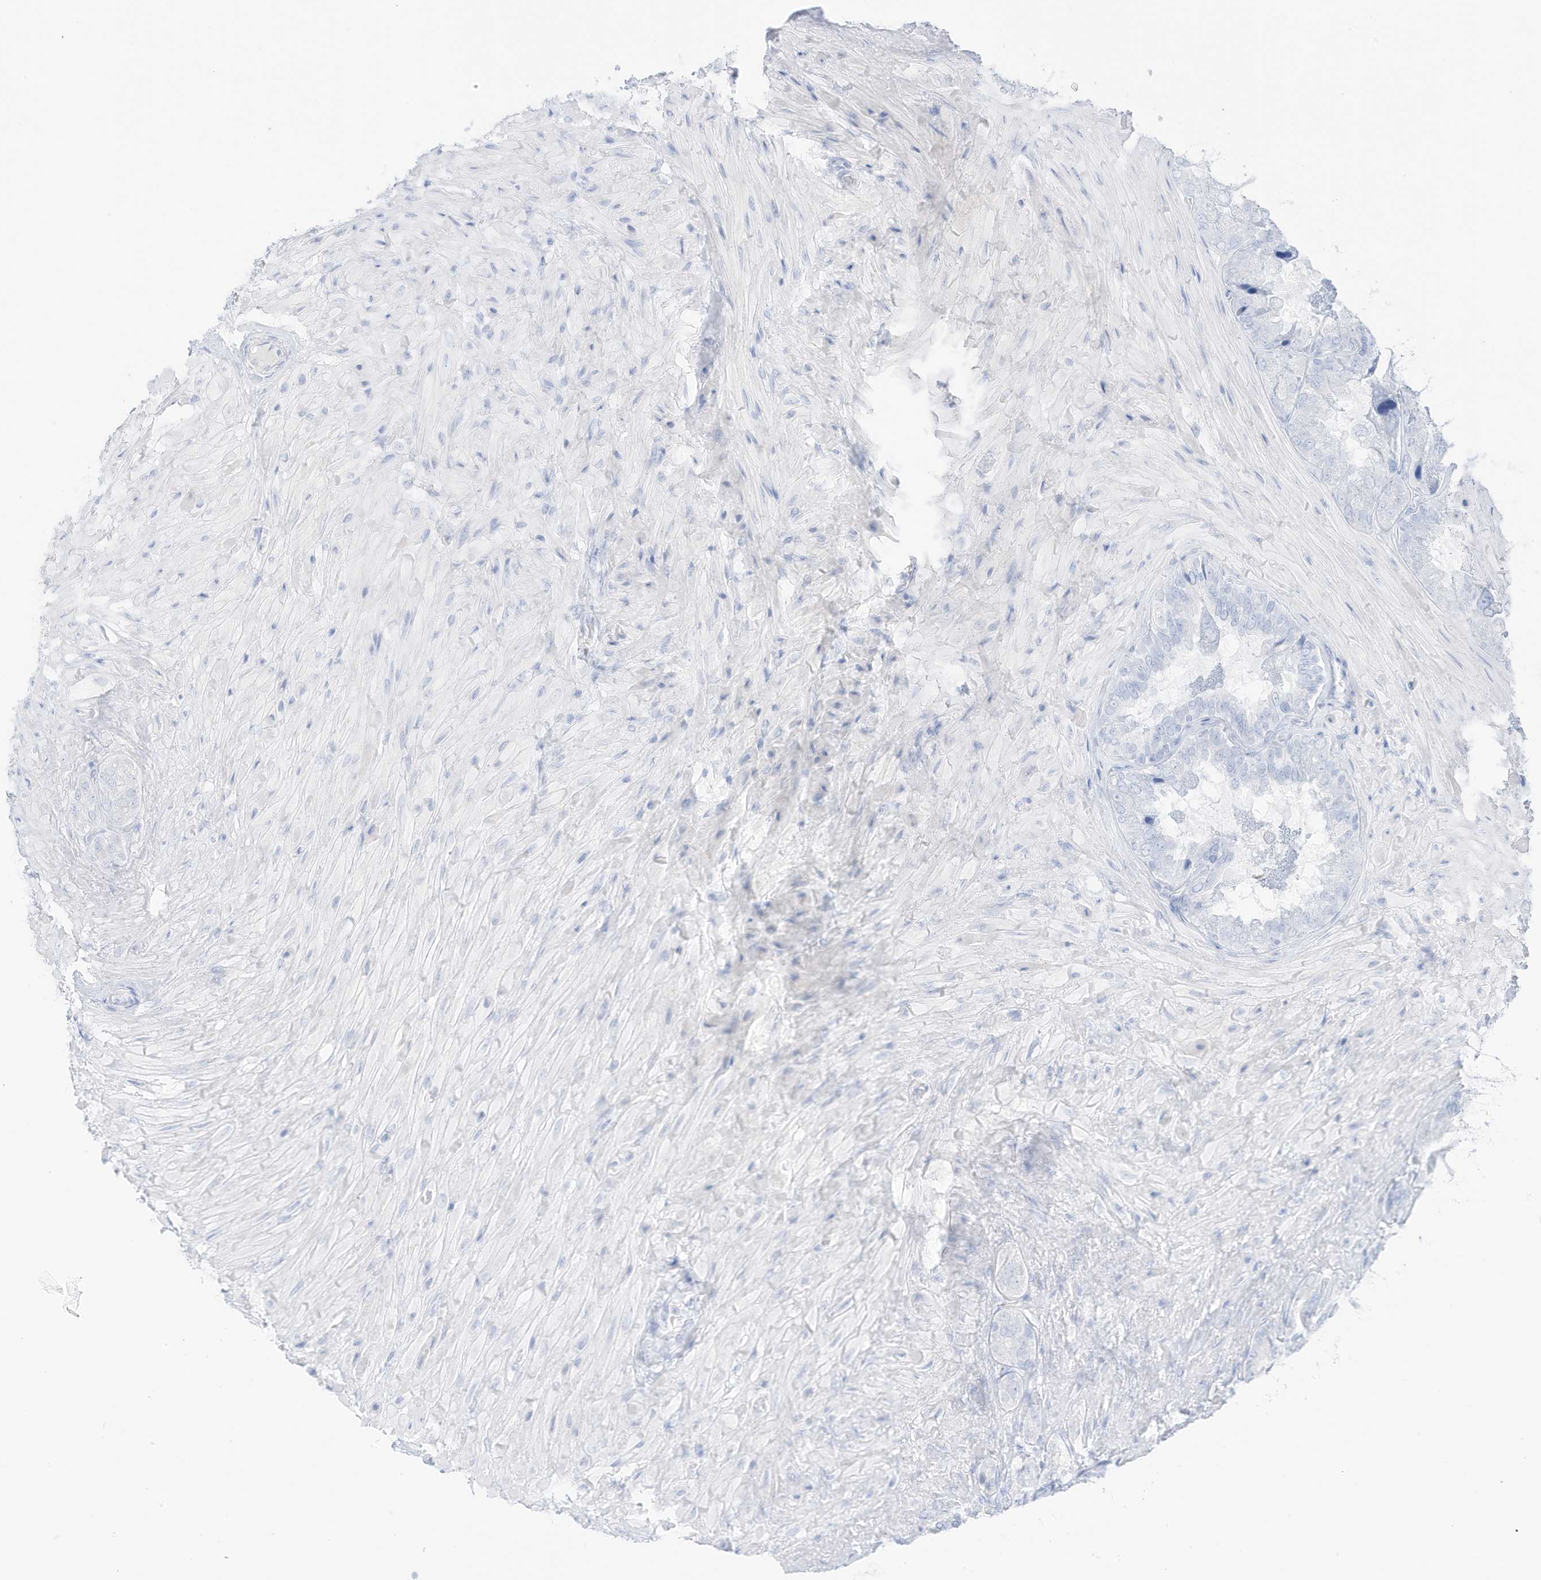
{"staining": {"intensity": "negative", "quantity": "none", "location": "none"}, "tissue": "seminal vesicle", "cell_type": "Glandular cells", "image_type": "normal", "snomed": [{"axis": "morphology", "description": "Normal tissue, NOS"}, {"axis": "topography", "description": "Seminal veicle"}, {"axis": "topography", "description": "Peripheral nerve tissue"}], "caption": "Glandular cells are negative for brown protein staining in unremarkable seminal vesicle.", "gene": "SLC22A13", "patient": {"sex": "male", "age": 63}}